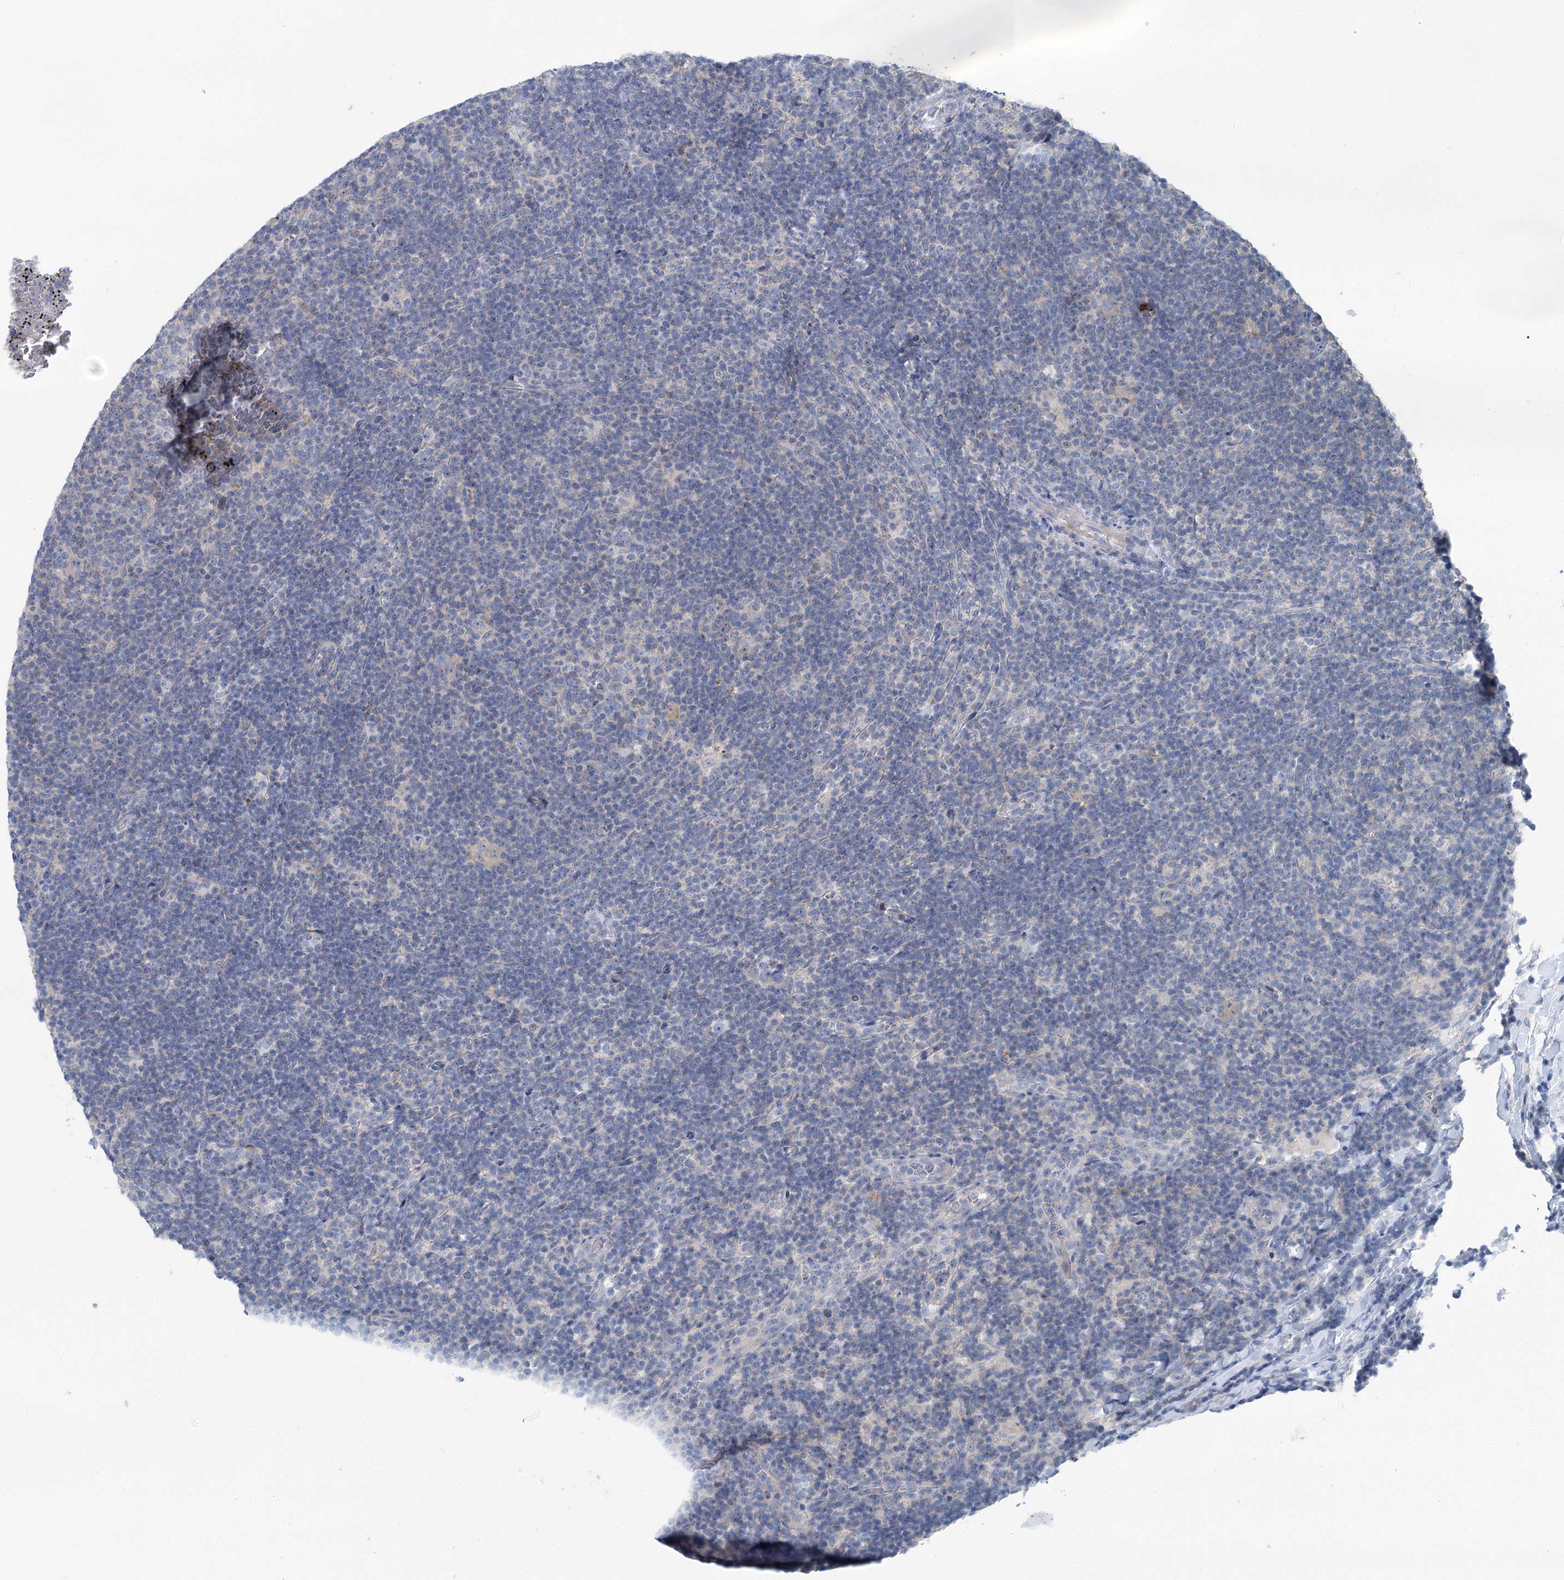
{"staining": {"intensity": "negative", "quantity": "none", "location": "none"}, "tissue": "lymphoma", "cell_type": "Tumor cells", "image_type": "cancer", "snomed": [{"axis": "morphology", "description": "Hodgkin's disease, NOS"}, {"axis": "topography", "description": "Lymph node"}], "caption": "The immunohistochemistry (IHC) micrograph has no significant staining in tumor cells of lymphoma tissue.", "gene": "MARK2", "patient": {"sex": "female", "age": 57}}